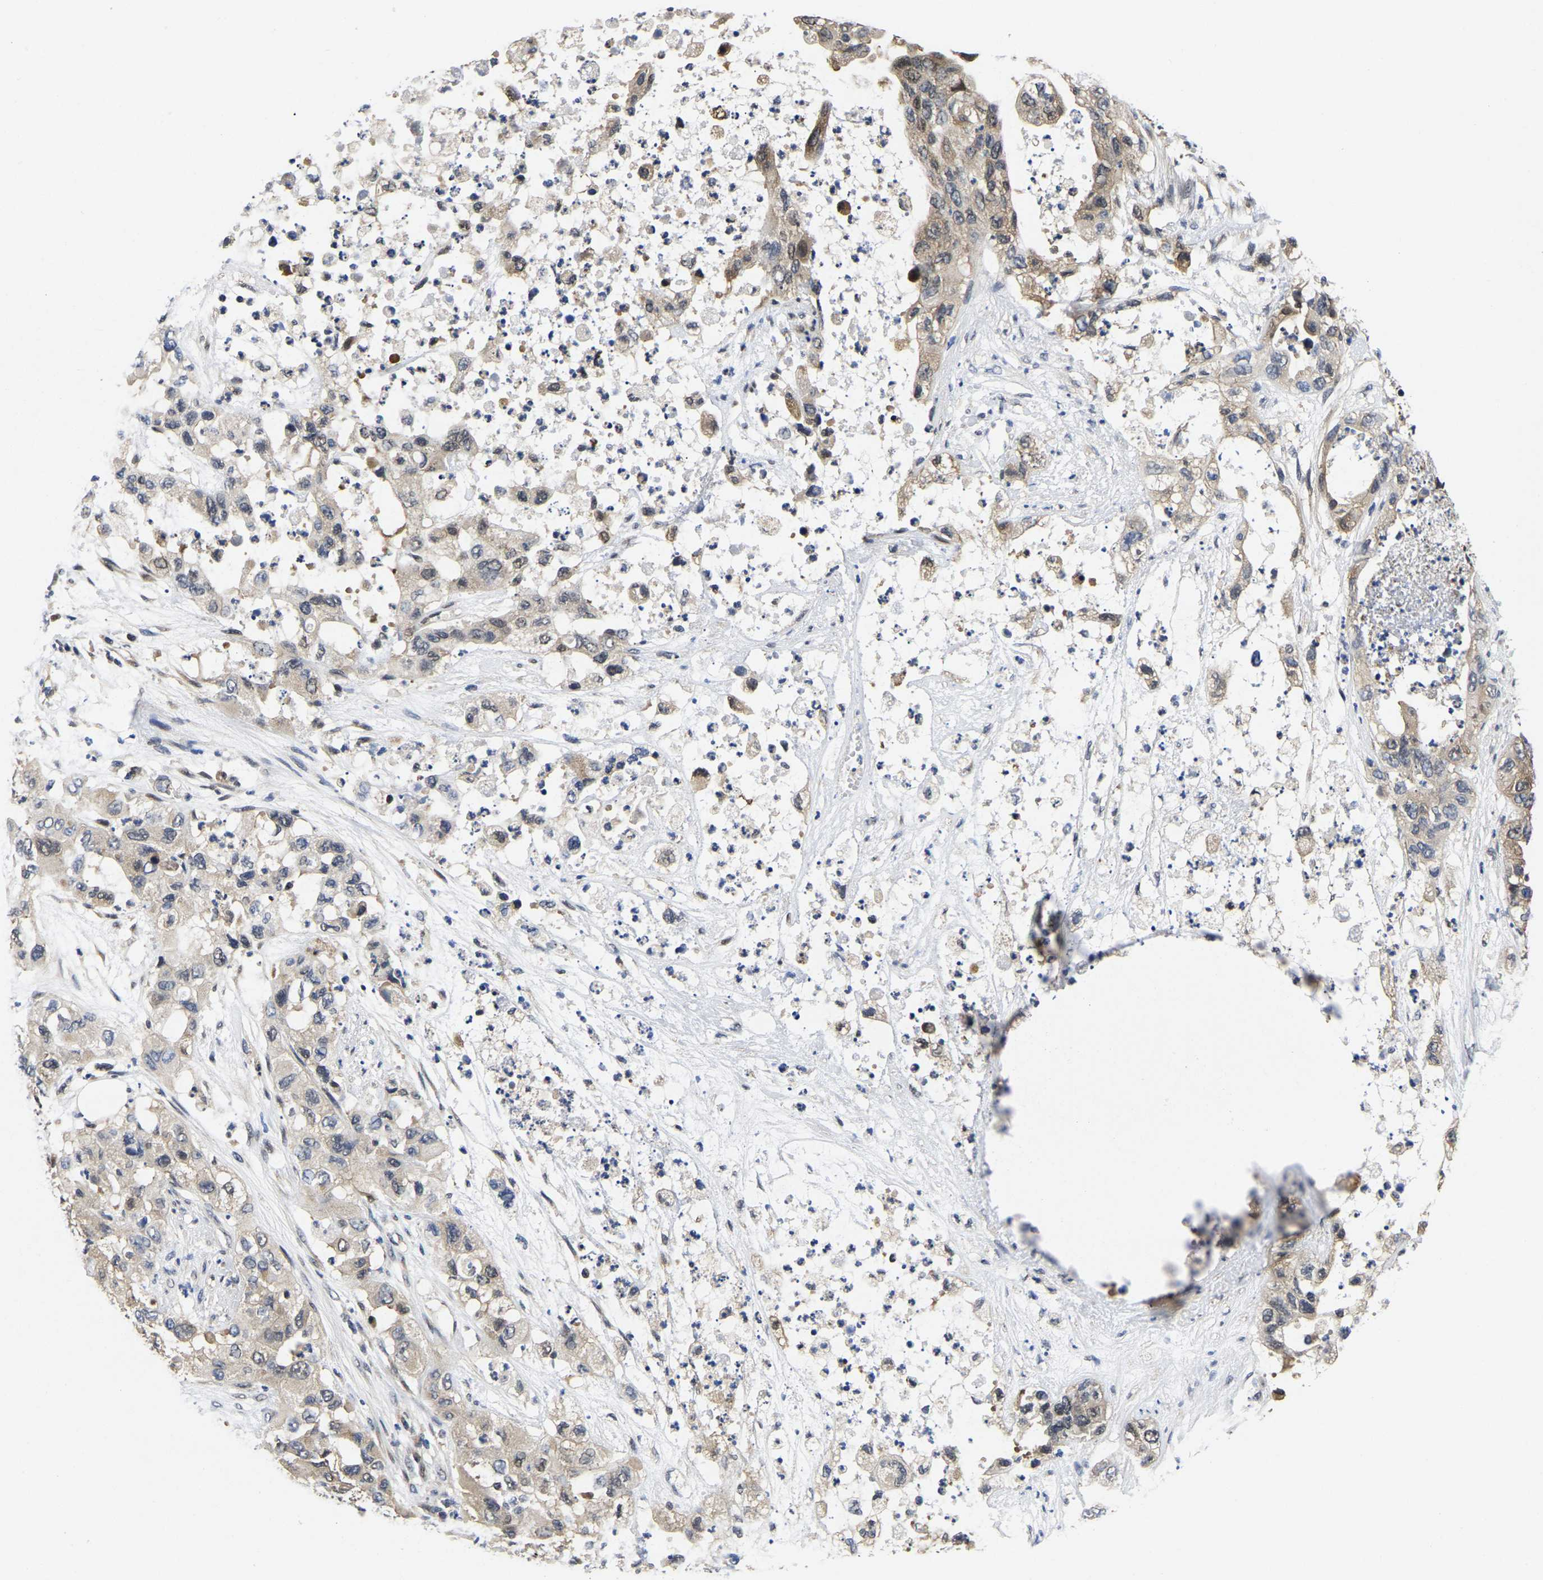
{"staining": {"intensity": "weak", "quantity": ">75%", "location": "cytoplasmic/membranous"}, "tissue": "pancreatic cancer", "cell_type": "Tumor cells", "image_type": "cancer", "snomed": [{"axis": "morphology", "description": "Adenocarcinoma, NOS"}, {"axis": "topography", "description": "Pancreas"}], "caption": "Pancreatic cancer stained with immunohistochemistry (IHC) demonstrates weak cytoplasmic/membranous expression in about >75% of tumor cells.", "gene": "MCOLN2", "patient": {"sex": "female", "age": 78}}